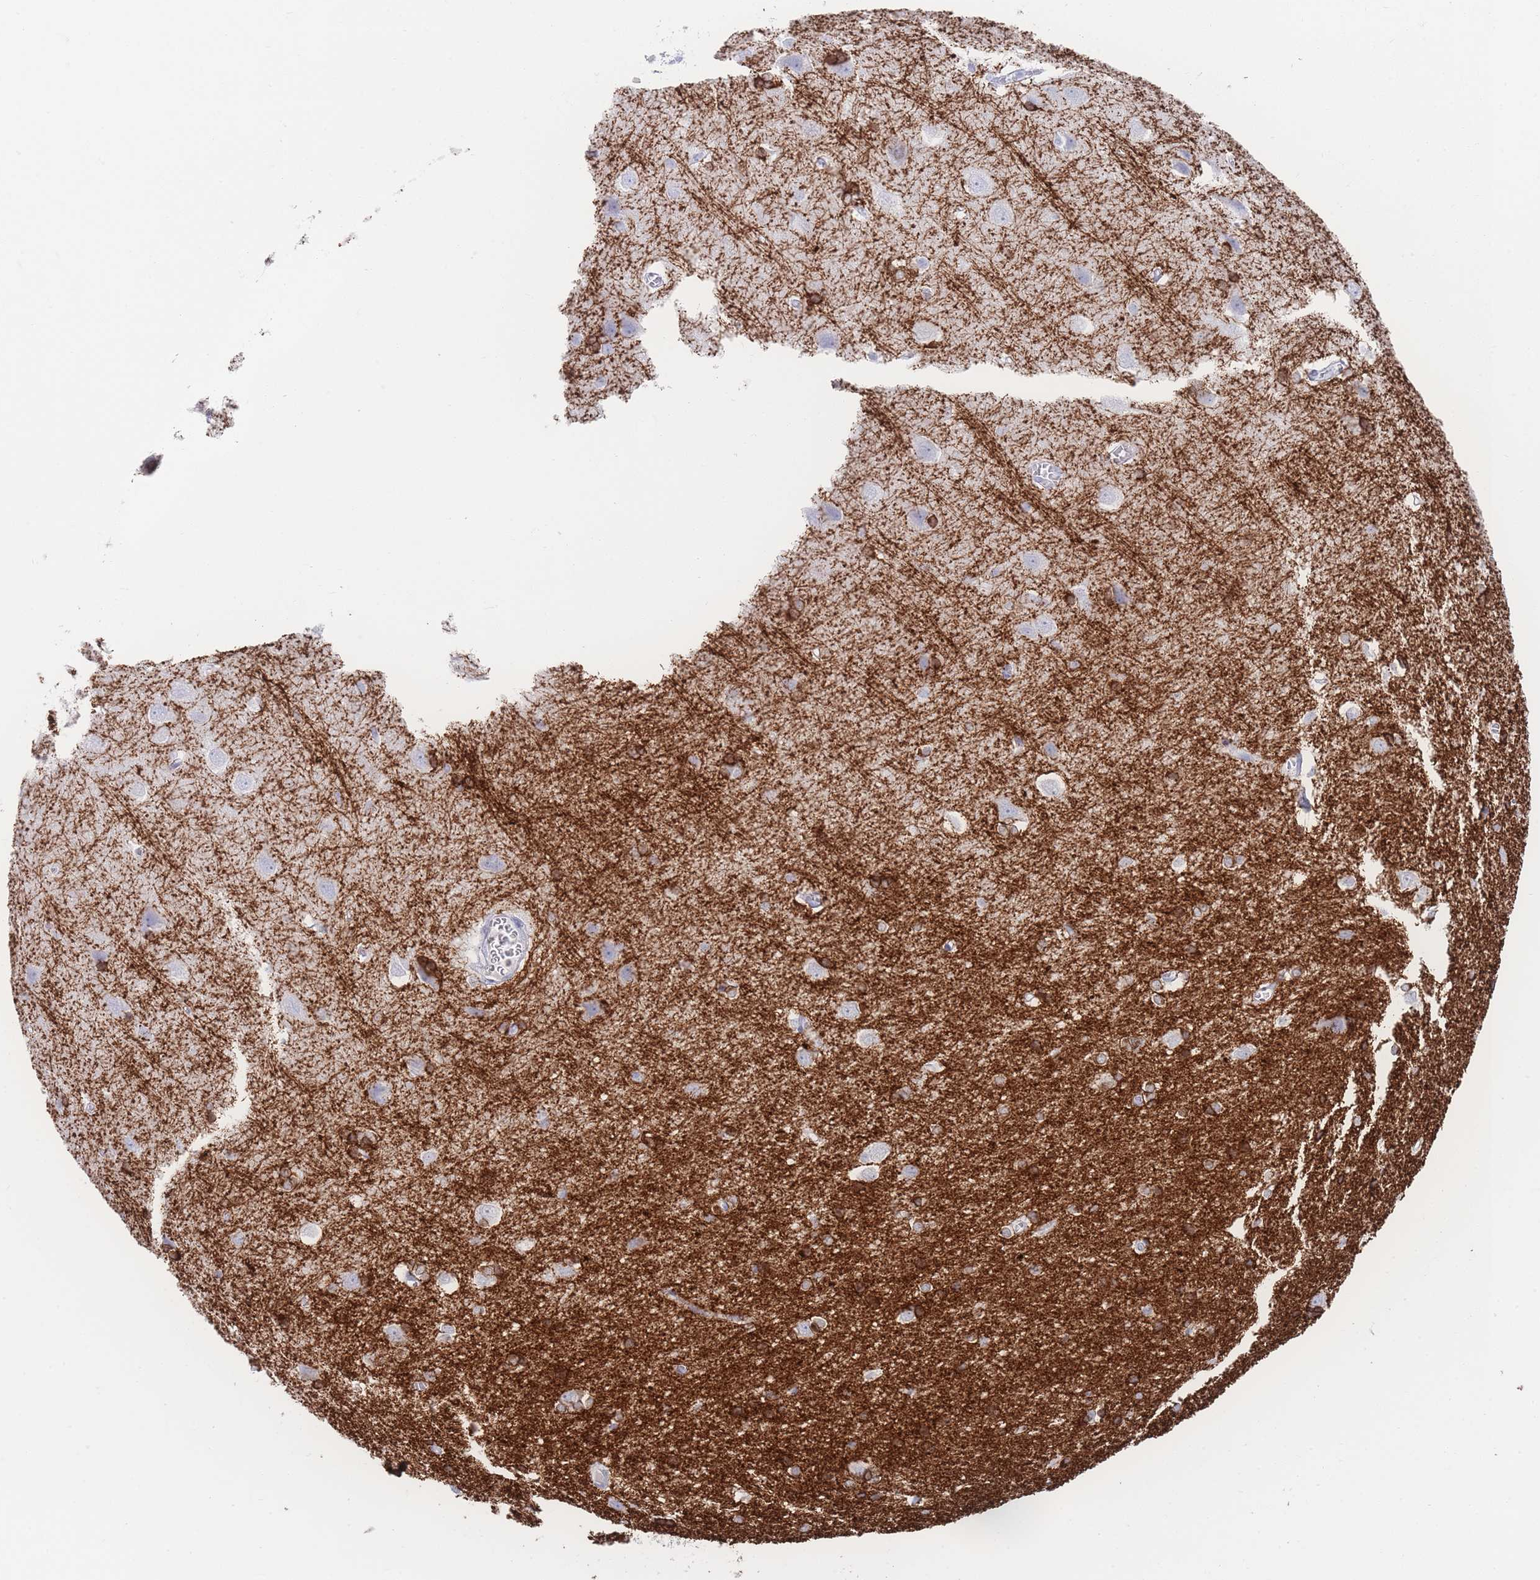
{"staining": {"intensity": "negative", "quantity": "none", "location": "none"}, "tissue": "cerebral cortex", "cell_type": "Endothelial cells", "image_type": "normal", "snomed": [{"axis": "morphology", "description": "Normal tissue, NOS"}, {"axis": "topography", "description": "Cerebral cortex"}], "caption": "IHC image of benign cerebral cortex stained for a protein (brown), which exhibits no staining in endothelial cells.", "gene": "LRRC37A2", "patient": {"sex": "male", "age": 37}}